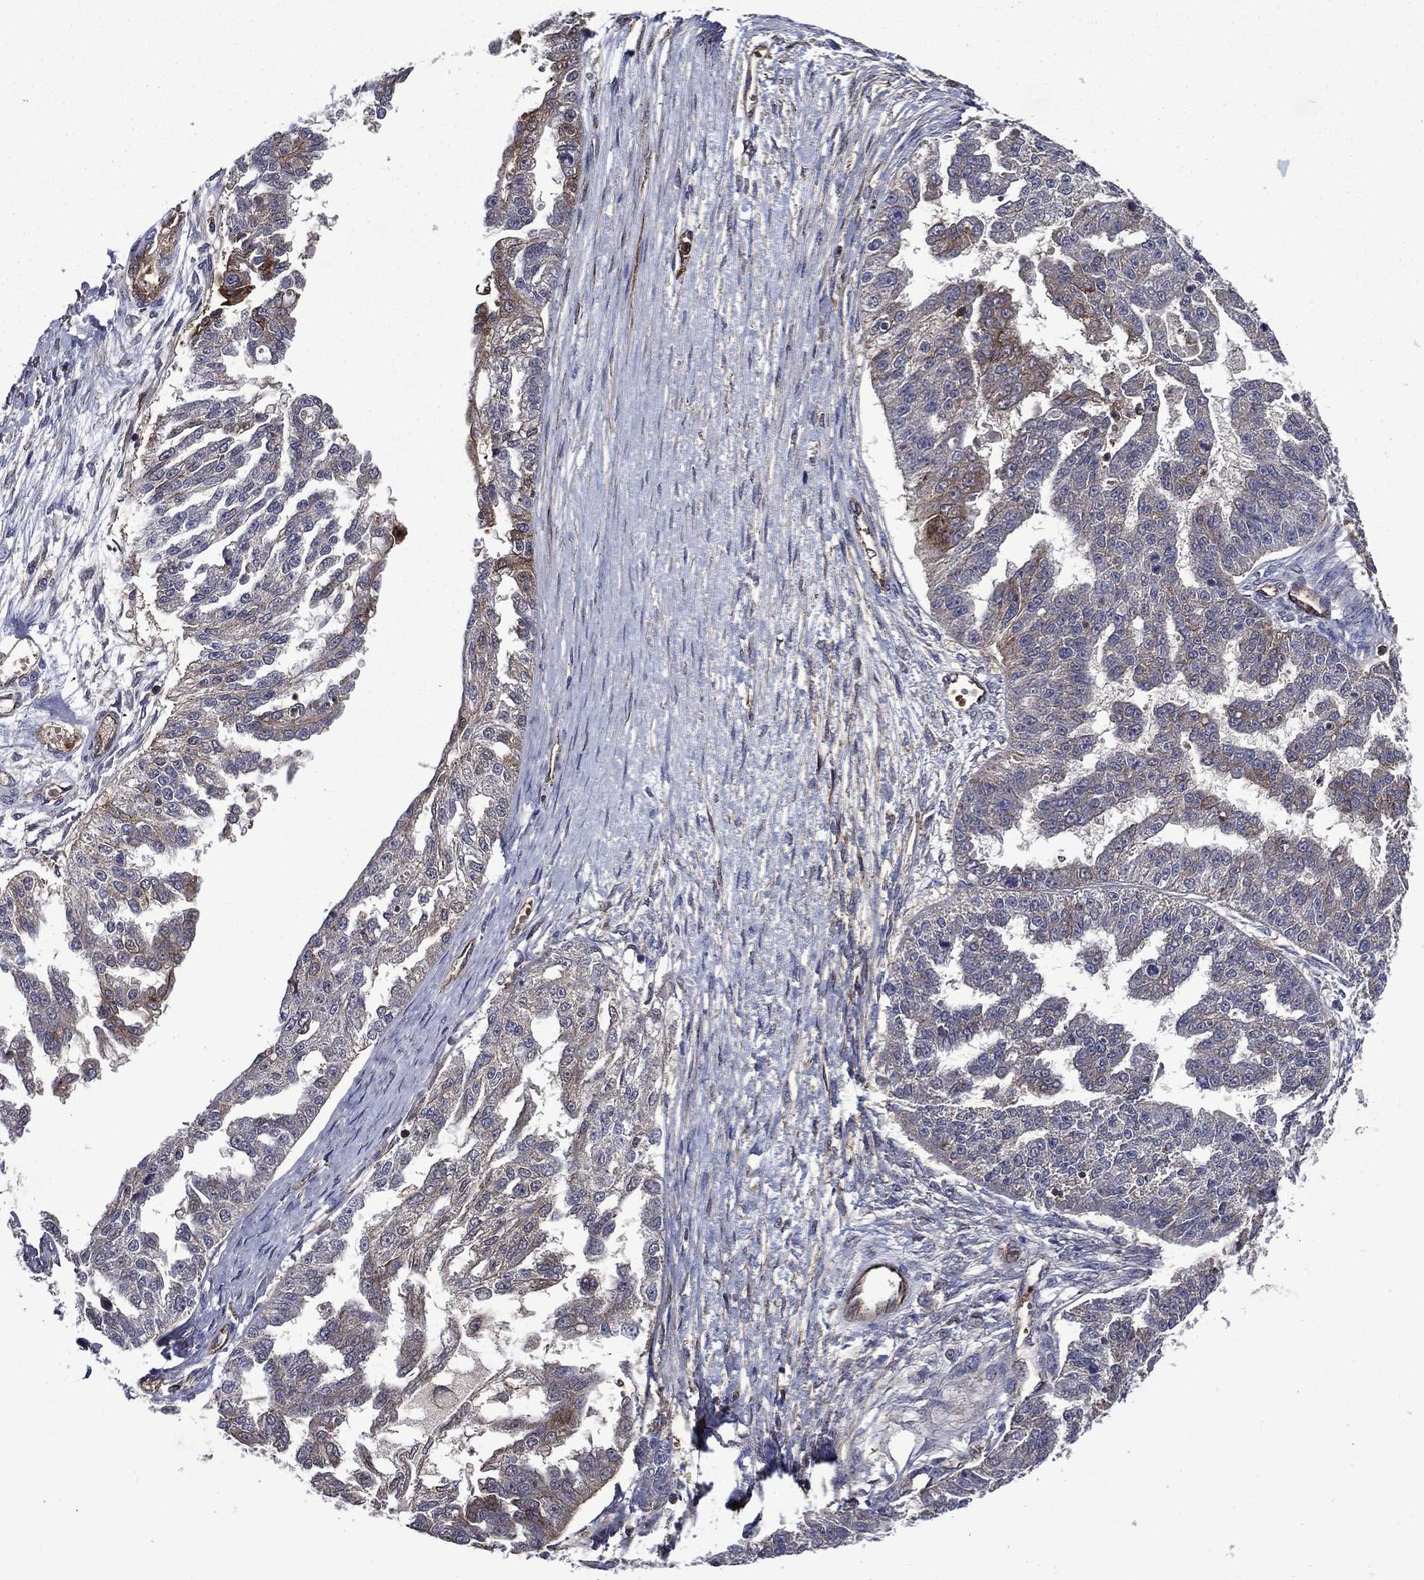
{"staining": {"intensity": "moderate", "quantity": "<25%", "location": "cytoplasmic/membranous"}, "tissue": "ovarian cancer", "cell_type": "Tumor cells", "image_type": "cancer", "snomed": [{"axis": "morphology", "description": "Cystadenocarcinoma, serous, NOS"}, {"axis": "topography", "description": "Ovary"}], "caption": "Immunohistochemical staining of human serous cystadenocarcinoma (ovarian) reveals low levels of moderate cytoplasmic/membranous protein positivity in about <25% of tumor cells.", "gene": "PLPP3", "patient": {"sex": "female", "age": 58}}